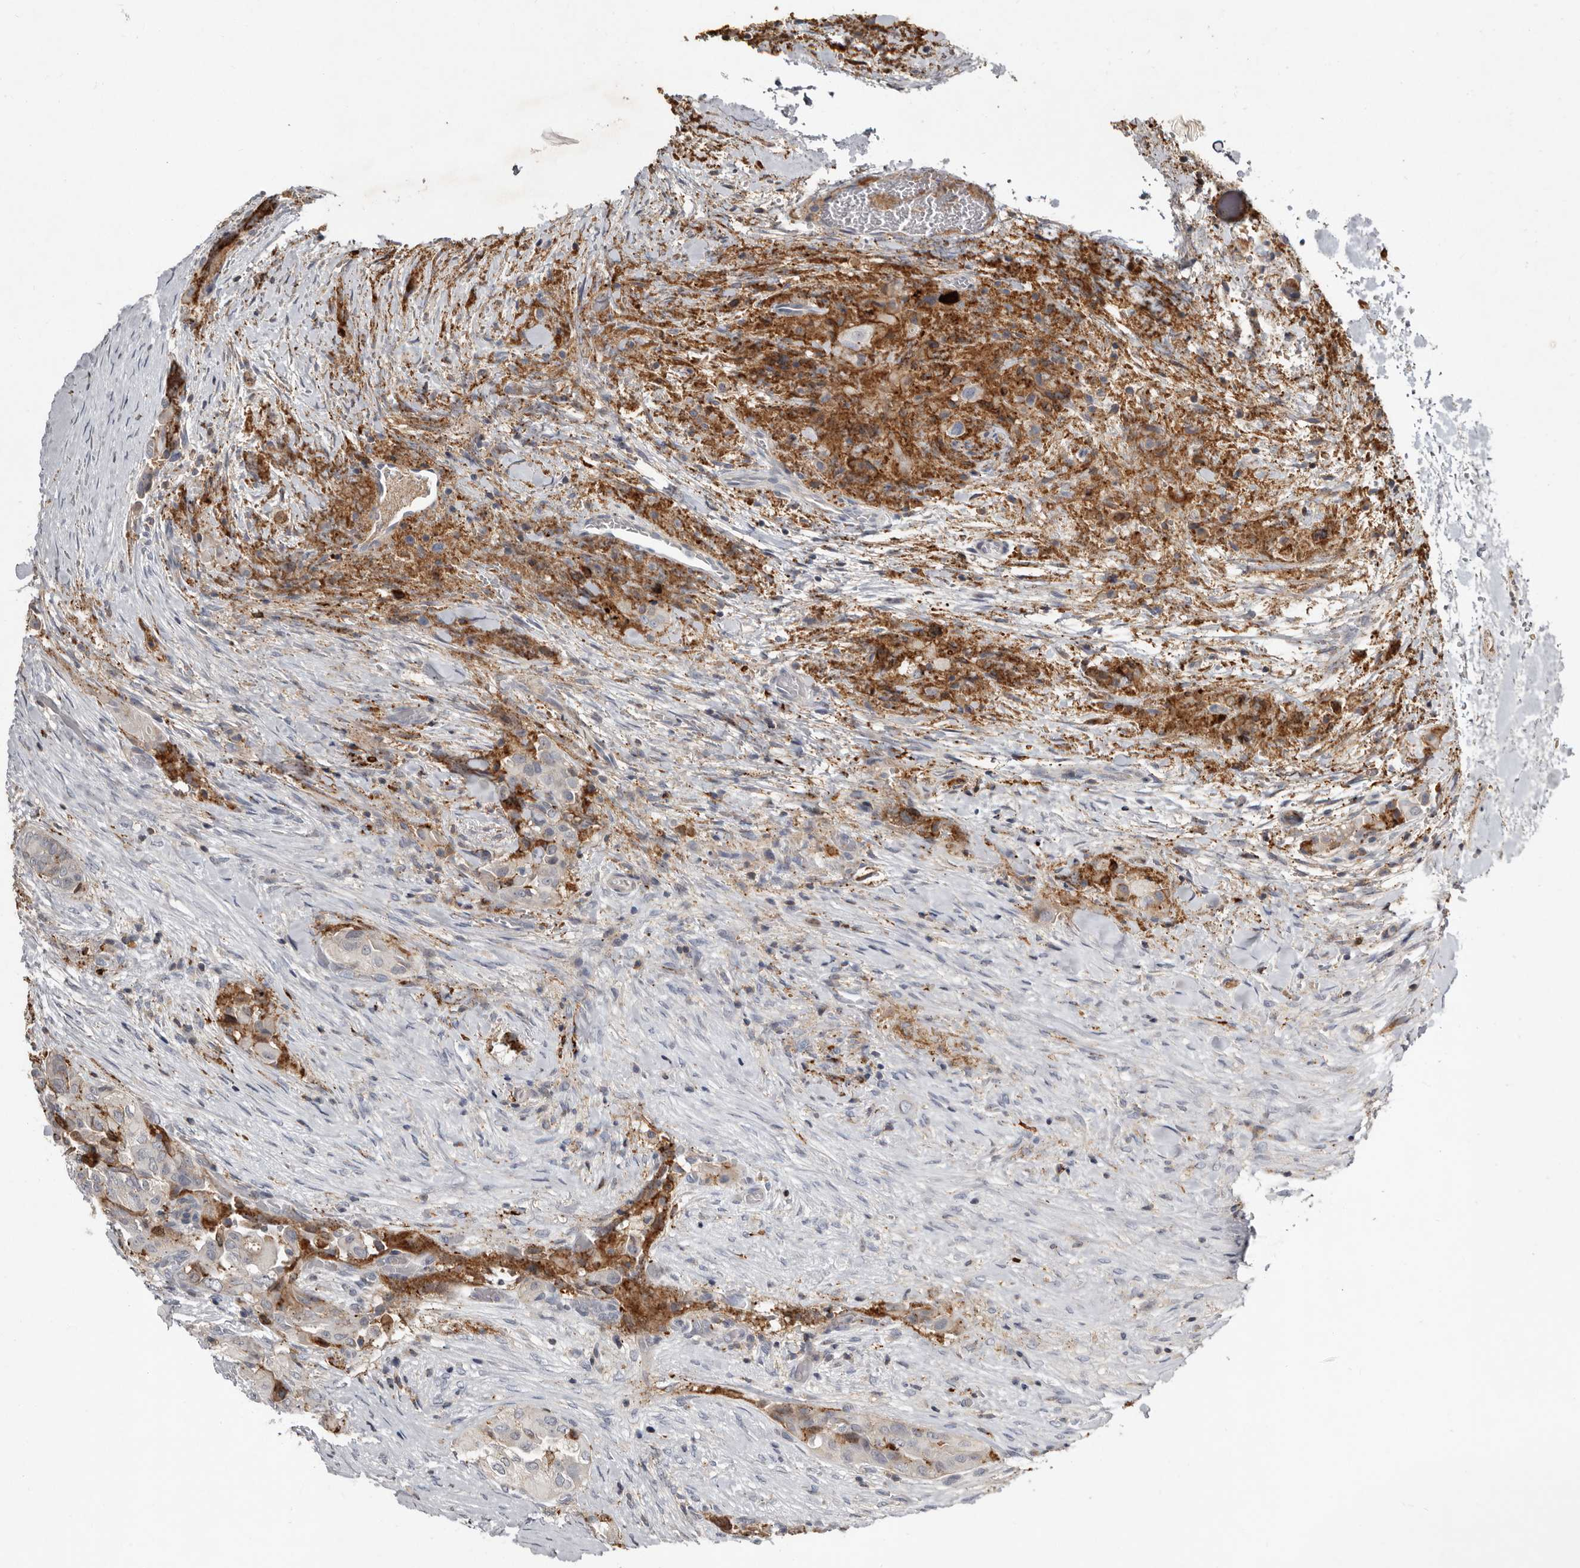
{"staining": {"intensity": "negative", "quantity": "none", "location": "none"}, "tissue": "thyroid cancer", "cell_type": "Tumor cells", "image_type": "cancer", "snomed": [{"axis": "morphology", "description": "Papillary adenocarcinoma, NOS"}, {"axis": "topography", "description": "Thyroid gland"}], "caption": "An immunohistochemistry (IHC) micrograph of thyroid papillary adenocarcinoma is shown. There is no staining in tumor cells of thyroid papillary adenocarcinoma. (DAB (3,3'-diaminobenzidine) immunohistochemistry, high magnification).", "gene": "KIF26B", "patient": {"sex": "female", "age": 59}}